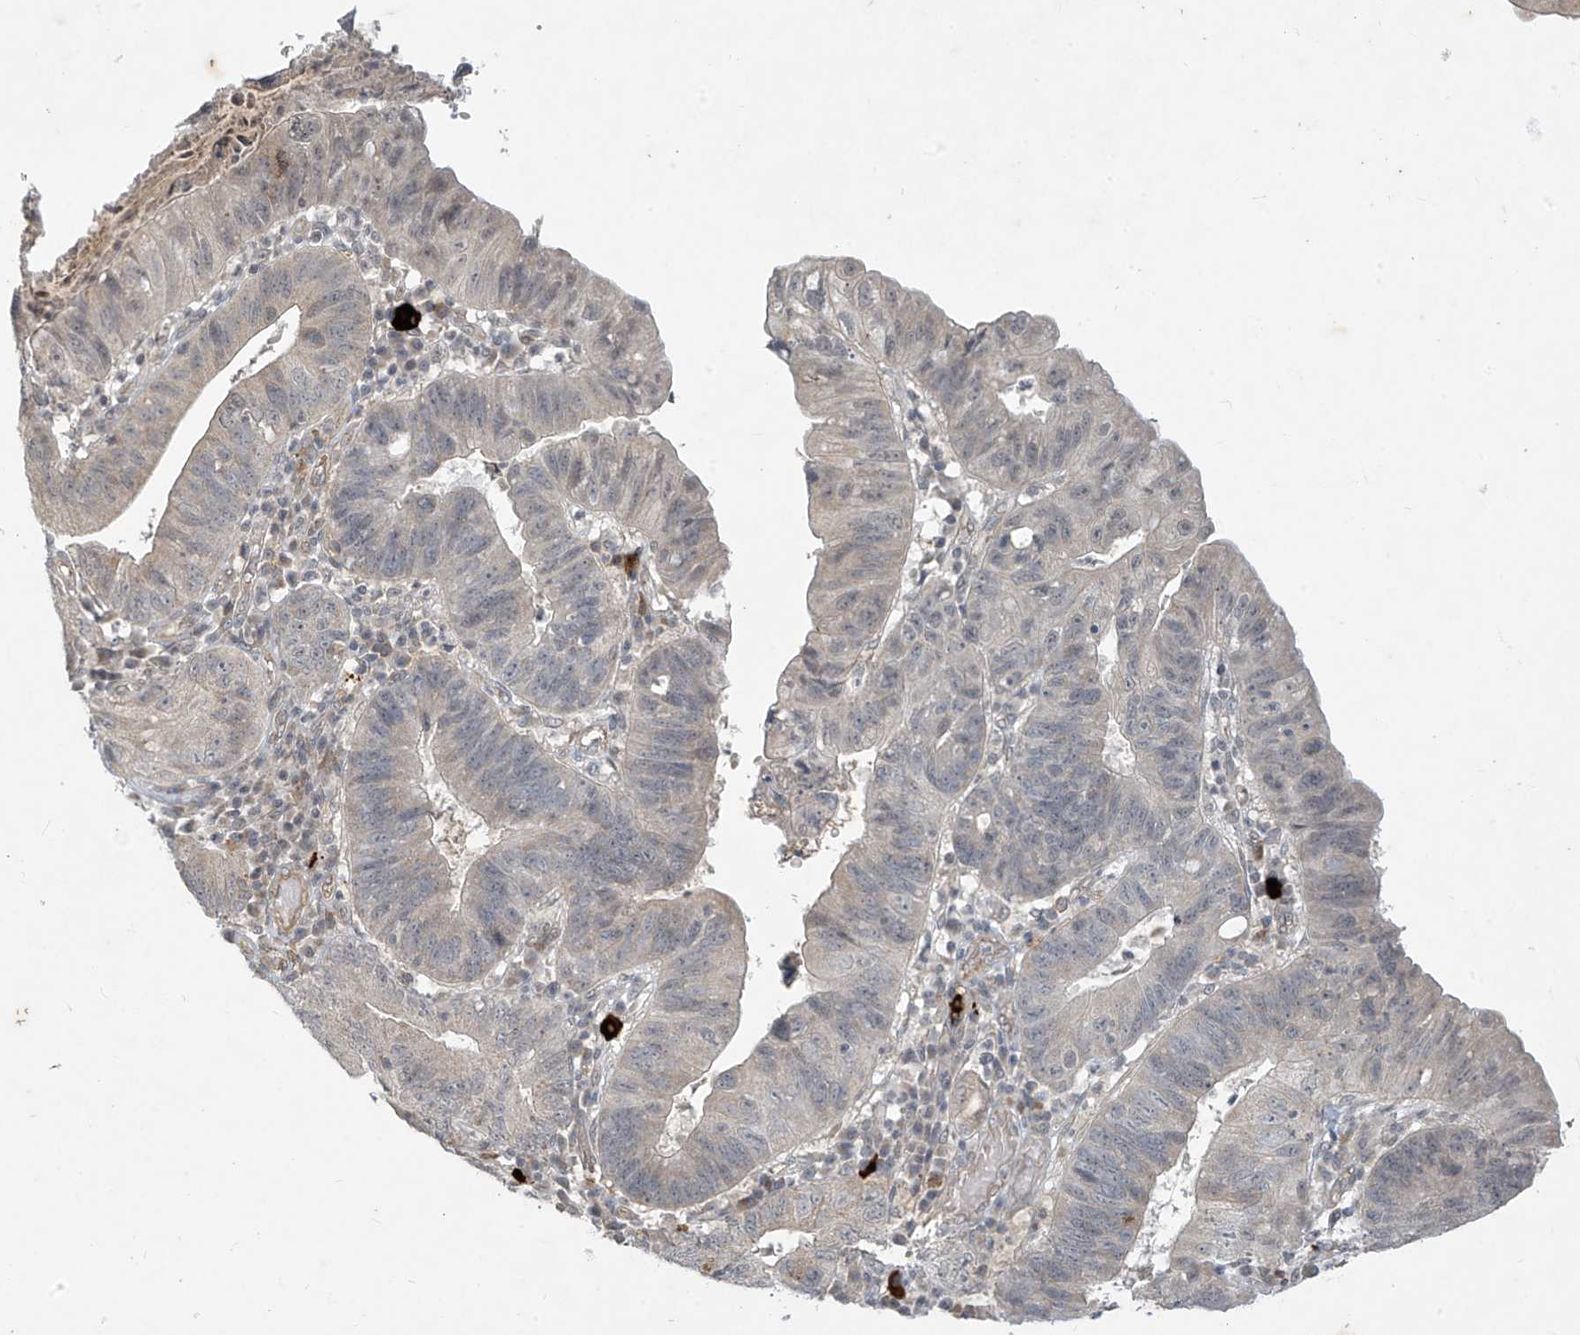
{"staining": {"intensity": "negative", "quantity": "none", "location": "none"}, "tissue": "stomach cancer", "cell_type": "Tumor cells", "image_type": "cancer", "snomed": [{"axis": "morphology", "description": "Adenocarcinoma, NOS"}, {"axis": "topography", "description": "Stomach"}], "caption": "DAB immunohistochemical staining of adenocarcinoma (stomach) reveals no significant positivity in tumor cells.", "gene": "DGKQ", "patient": {"sex": "male", "age": 59}}